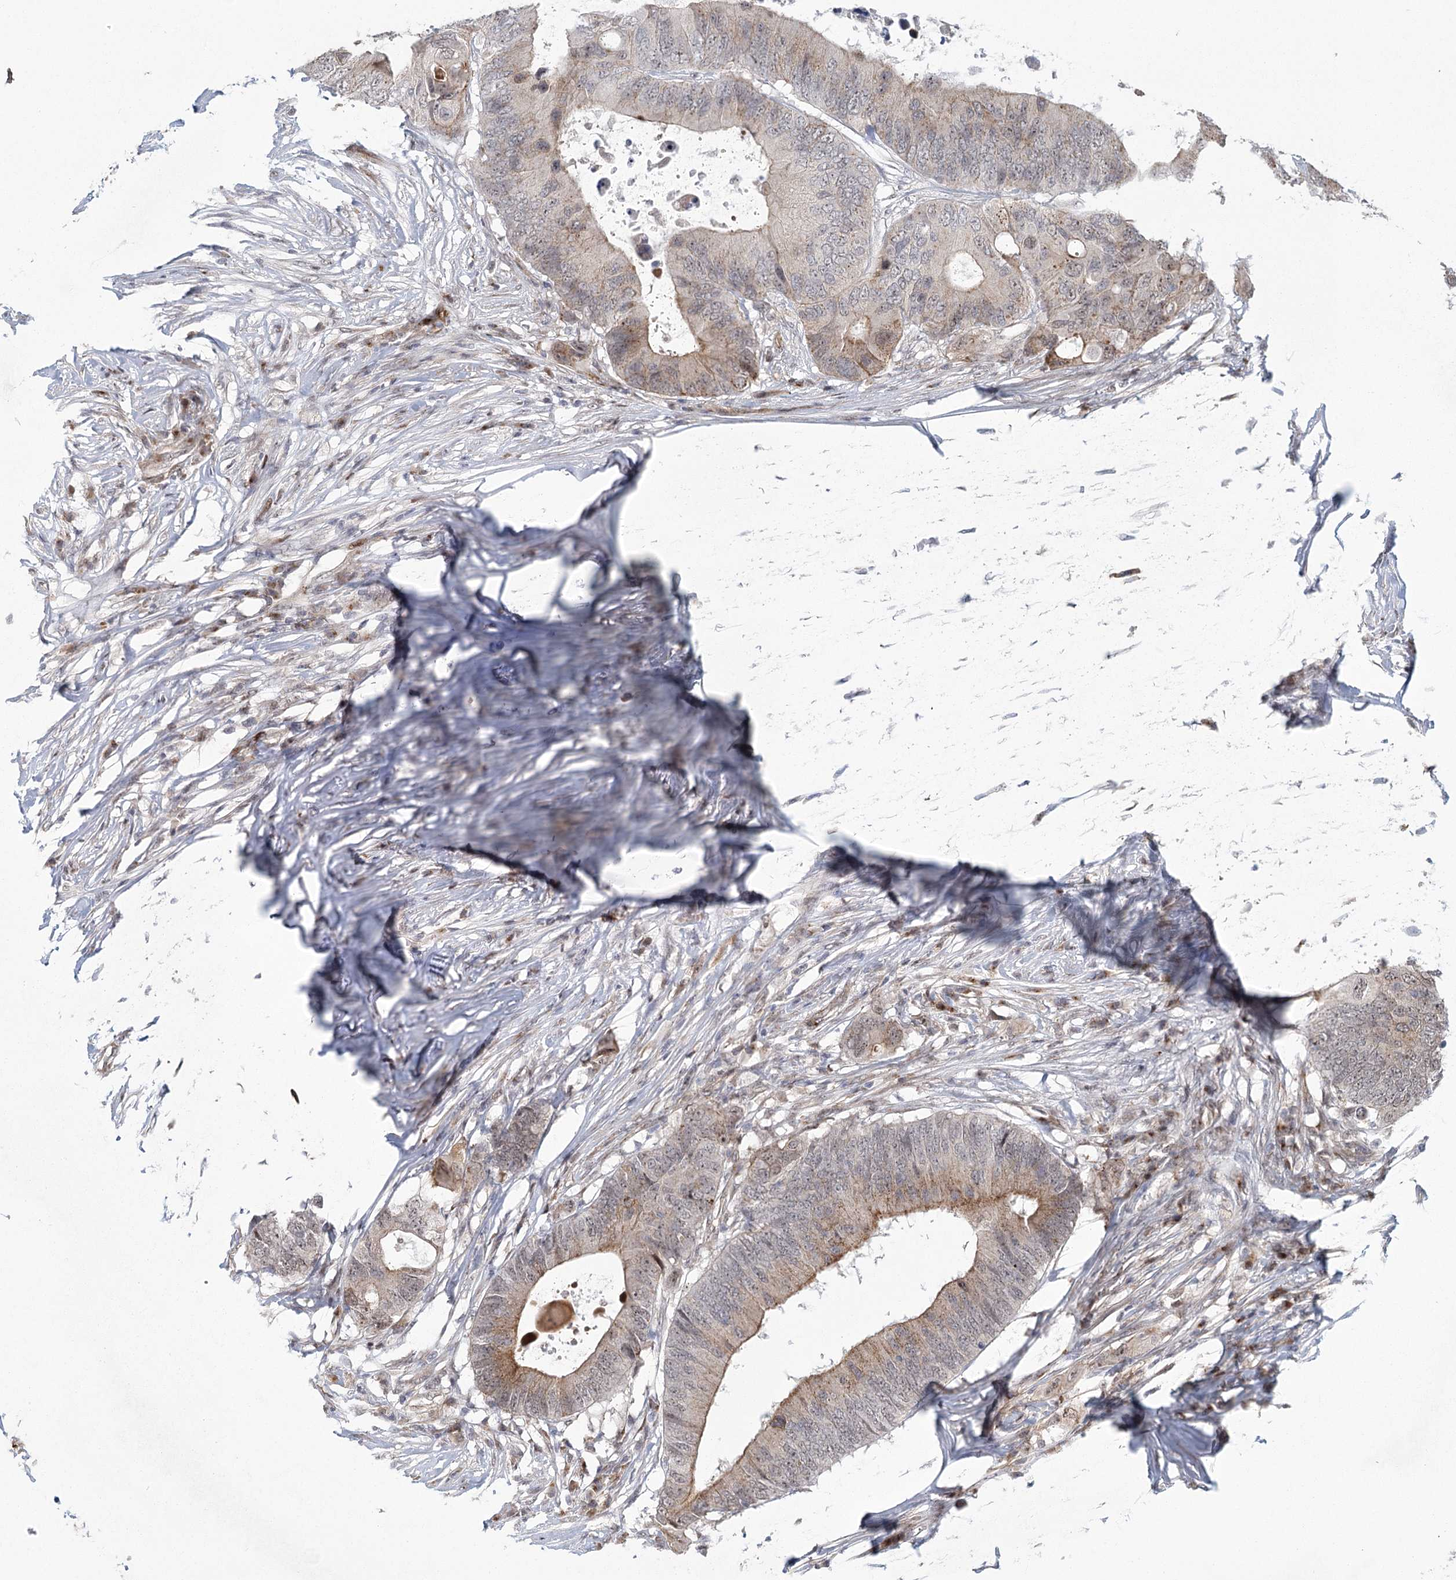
{"staining": {"intensity": "weak", "quantity": "25%-75%", "location": "cytoplasmic/membranous"}, "tissue": "colorectal cancer", "cell_type": "Tumor cells", "image_type": "cancer", "snomed": [{"axis": "morphology", "description": "Adenocarcinoma, NOS"}, {"axis": "topography", "description": "Colon"}], "caption": "A histopathology image showing weak cytoplasmic/membranous positivity in about 25%-75% of tumor cells in colorectal adenocarcinoma, as visualized by brown immunohistochemical staining.", "gene": "PARM1", "patient": {"sex": "male", "age": 71}}